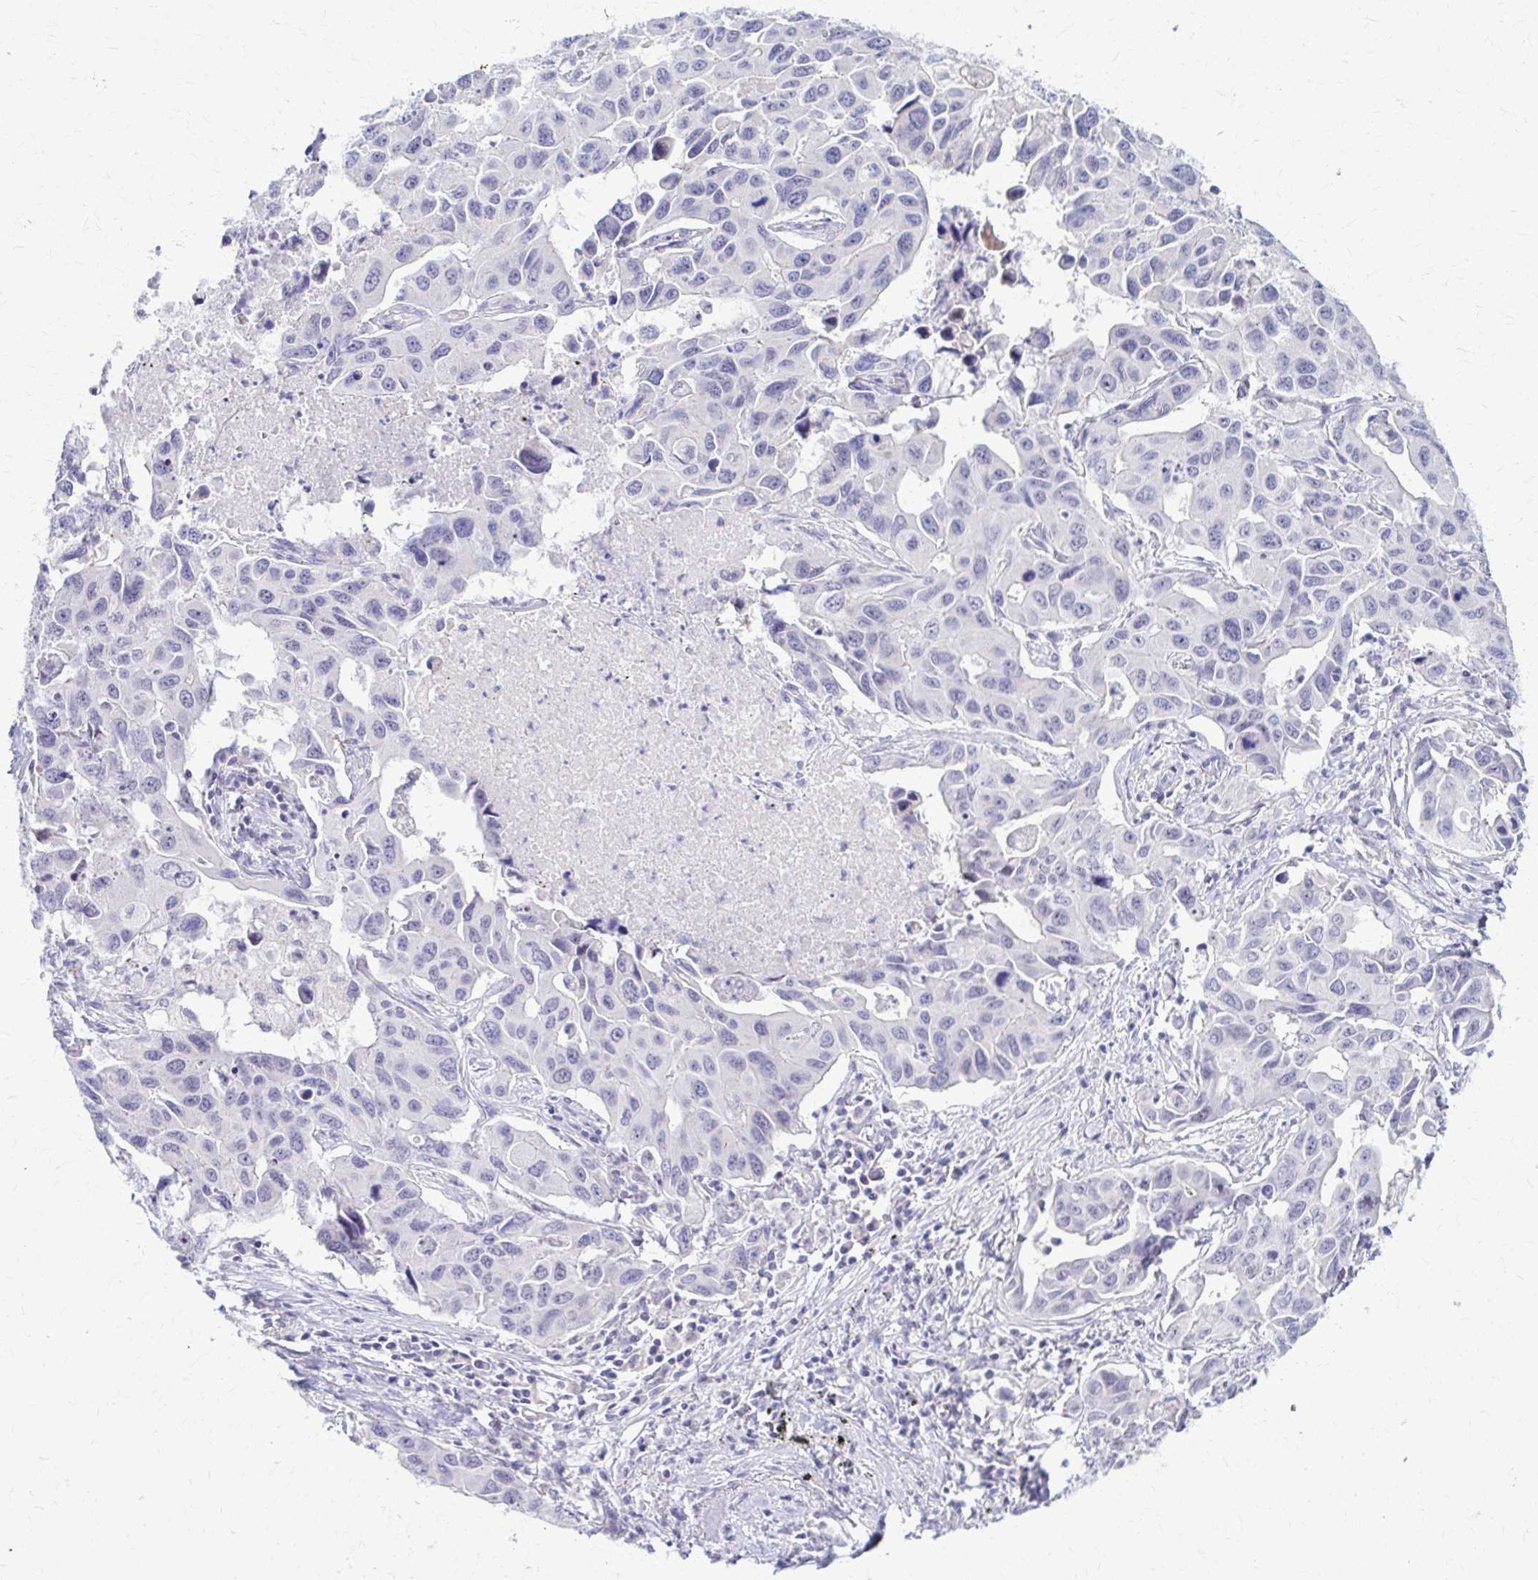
{"staining": {"intensity": "negative", "quantity": "none", "location": "none"}, "tissue": "lung cancer", "cell_type": "Tumor cells", "image_type": "cancer", "snomed": [{"axis": "morphology", "description": "Adenocarcinoma, NOS"}, {"axis": "topography", "description": "Lung"}], "caption": "Micrograph shows no significant protein expression in tumor cells of lung cancer.", "gene": "RHOBTB2", "patient": {"sex": "male", "age": 64}}